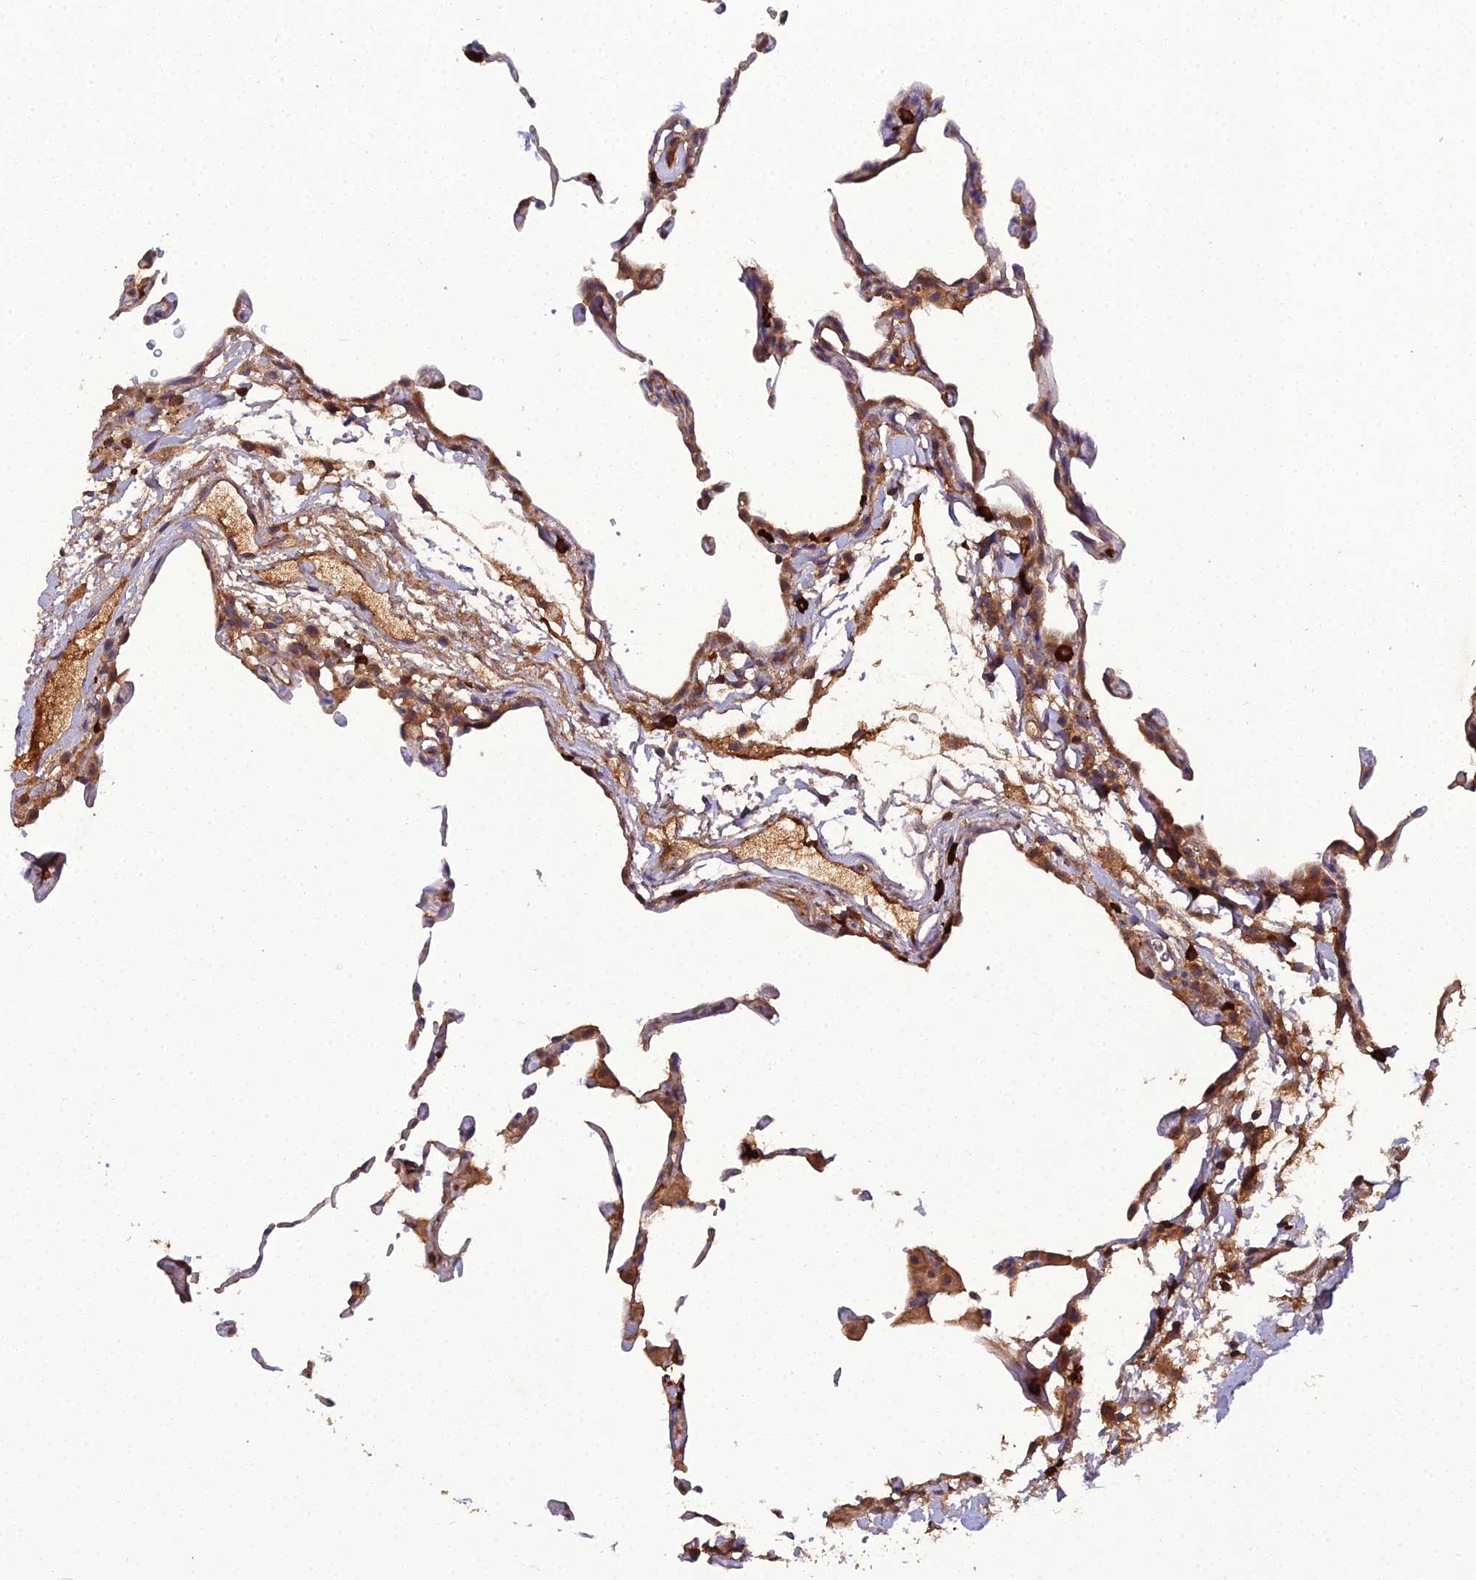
{"staining": {"intensity": "weak", "quantity": "<25%", "location": "cytoplasmic/membranous"}, "tissue": "lung", "cell_type": "Alveolar cells", "image_type": "normal", "snomed": [{"axis": "morphology", "description": "Normal tissue, NOS"}, {"axis": "topography", "description": "Lung"}], "caption": "Immunohistochemistry (IHC) histopathology image of normal lung stained for a protein (brown), which displays no positivity in alveolar cells.", "gene": "TMEM258", "patient": {"sex": "female", "age": 57}}